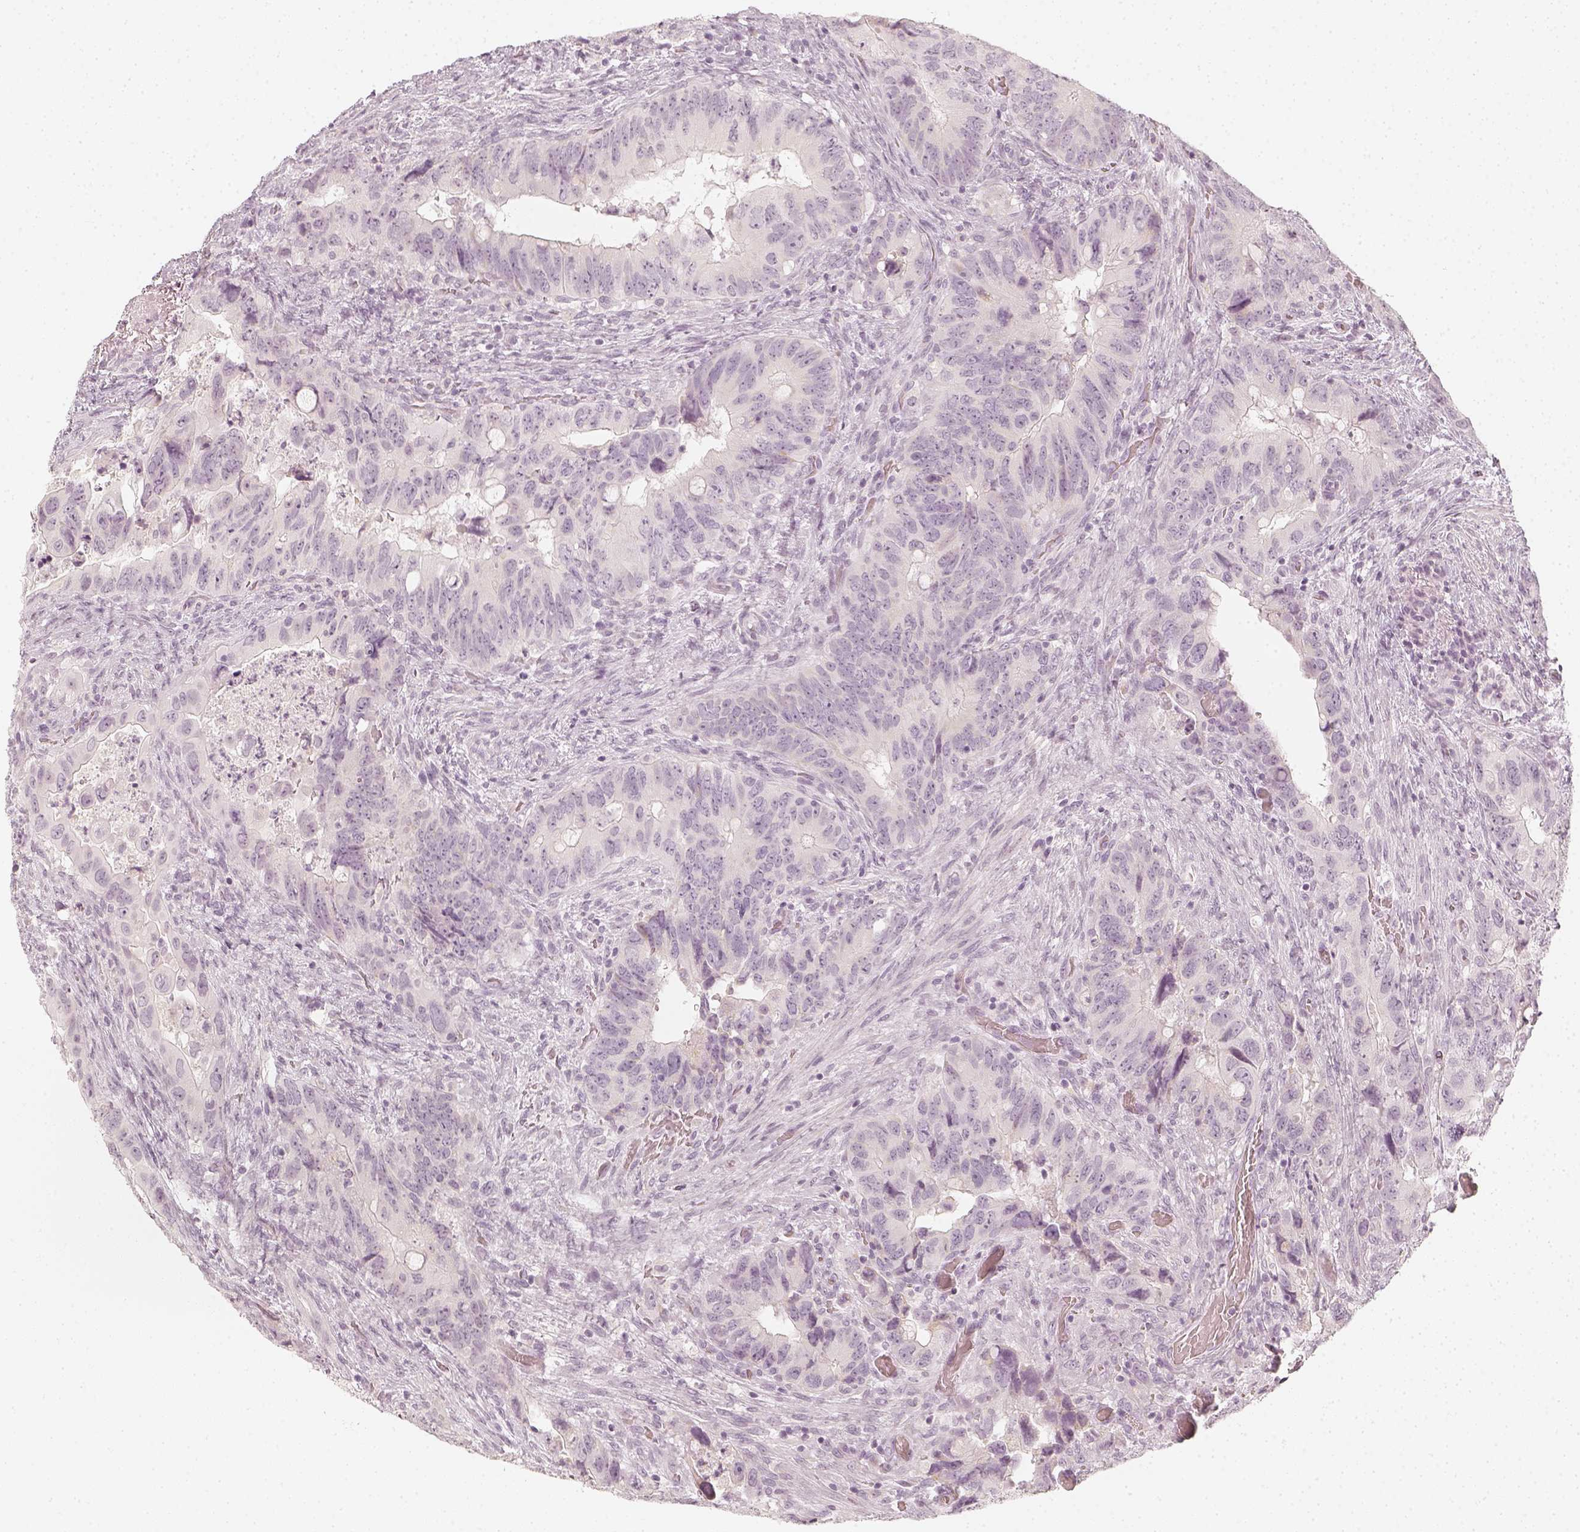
{"staining": {"intensity": "negative", "quantity": "none", "location": "none"}, "tissue": "colorectal cancer", "cell_type": "Tumor cells", "image_type": "cancer", "snomed": [{"axis": "morphology", "description": "Adenocarcinoma, NOS"}, {"axis": "topography", "description": "Rectum"}], "caption": "Colorectal adenocarcinoma was stained to show a protein in brown. There is no significant staining in tumor cells. Nuclei are stained in blue.", "gene": "DSG4", "patient": {"sex": "male", "age": 78}}